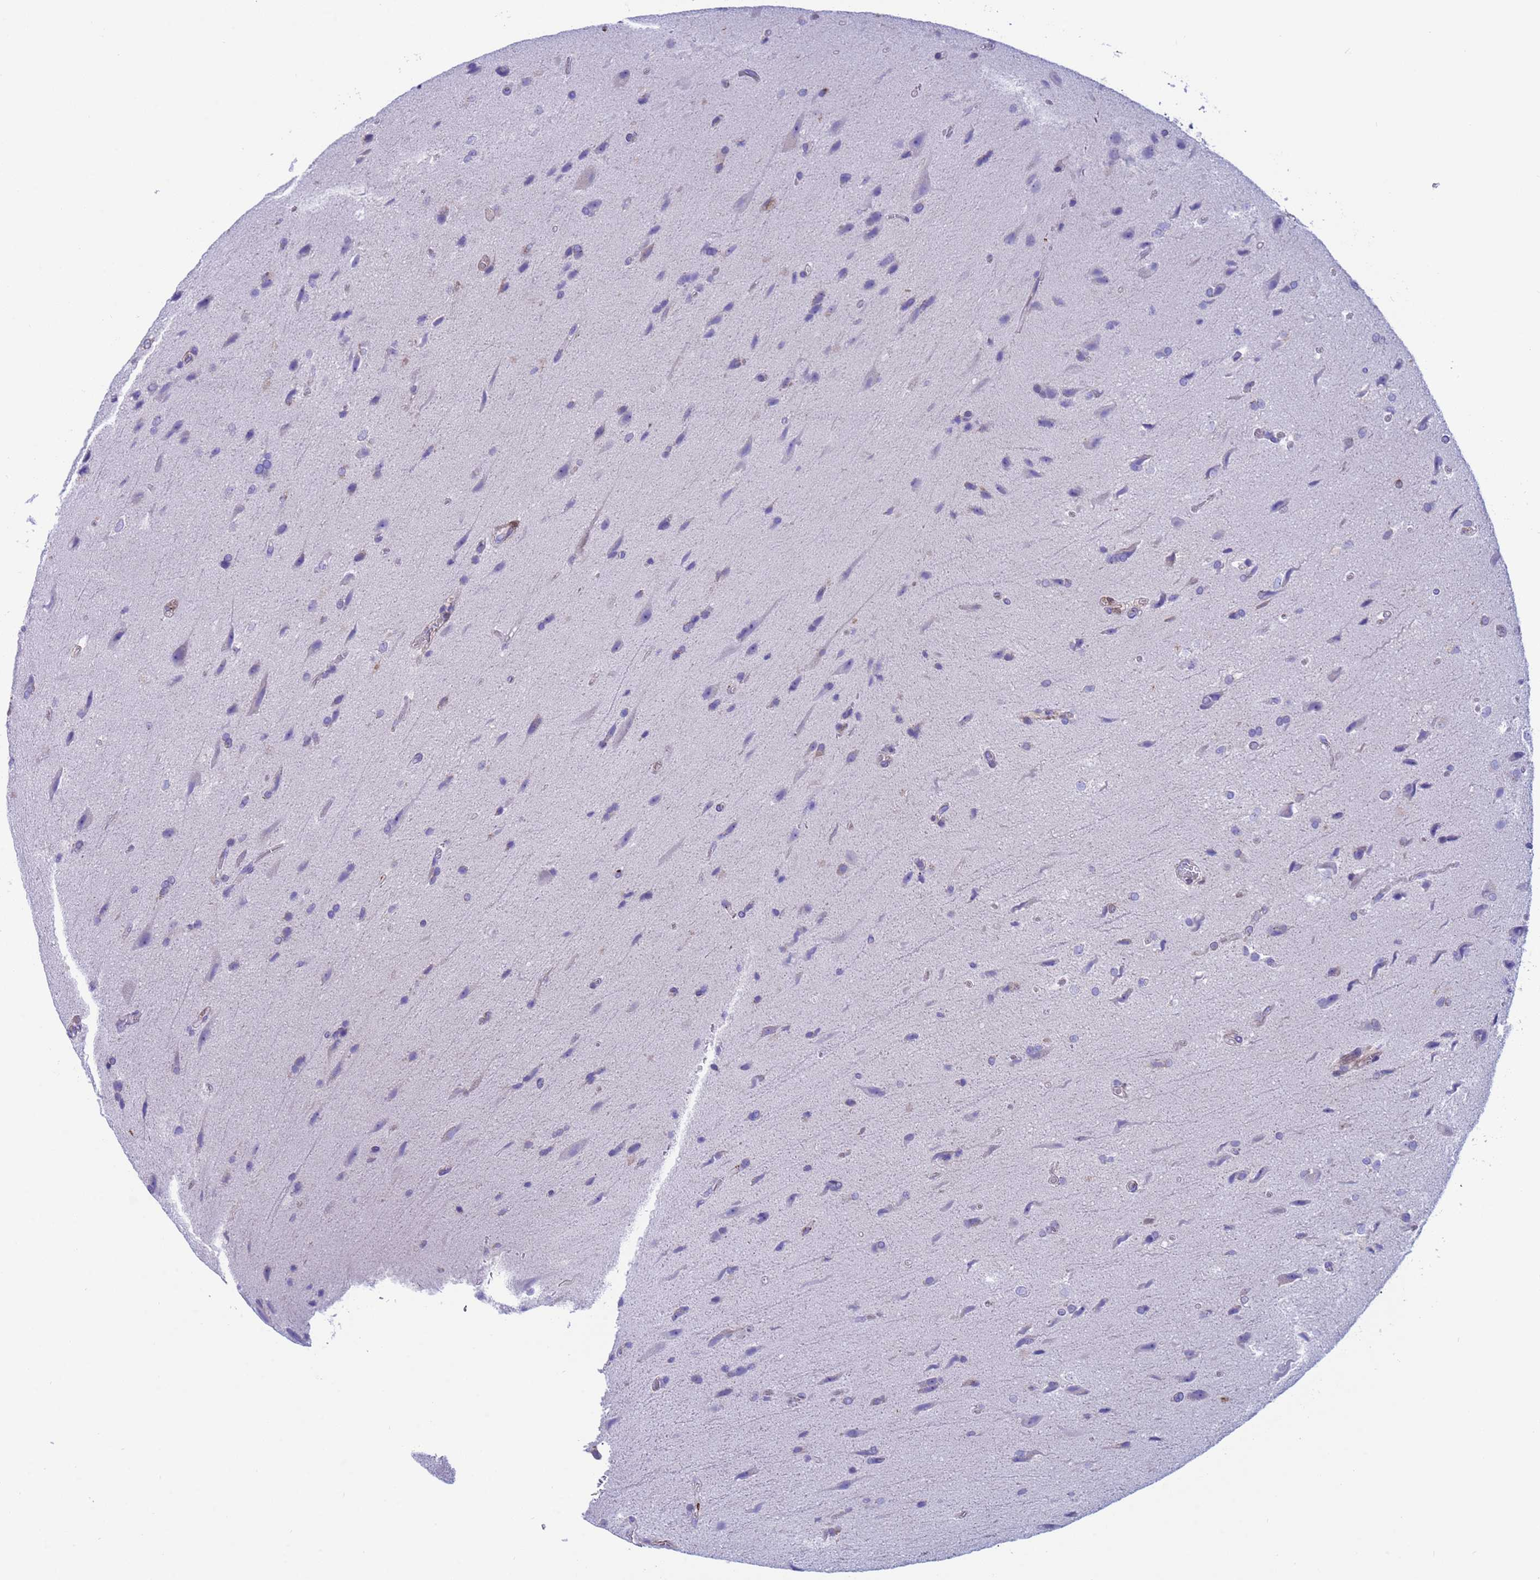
{"staining": {"intensity": "negative", "quantity": "none", "location": "none"}, "tissue": "glioma", "cell_type": "Tumor cells", "image_type": "cancer", "snomed": [{"axis": "morphology", "description": "Glioma, malignant, Low grade"}, {"axis": "topography", "description": "Brain"}], "caption": "The micrograph displays no significant expression in tumor cells of malignant low-grade glioma.", "gene": "C6orf47", "patient": {"sex": "male", "age": 66}}